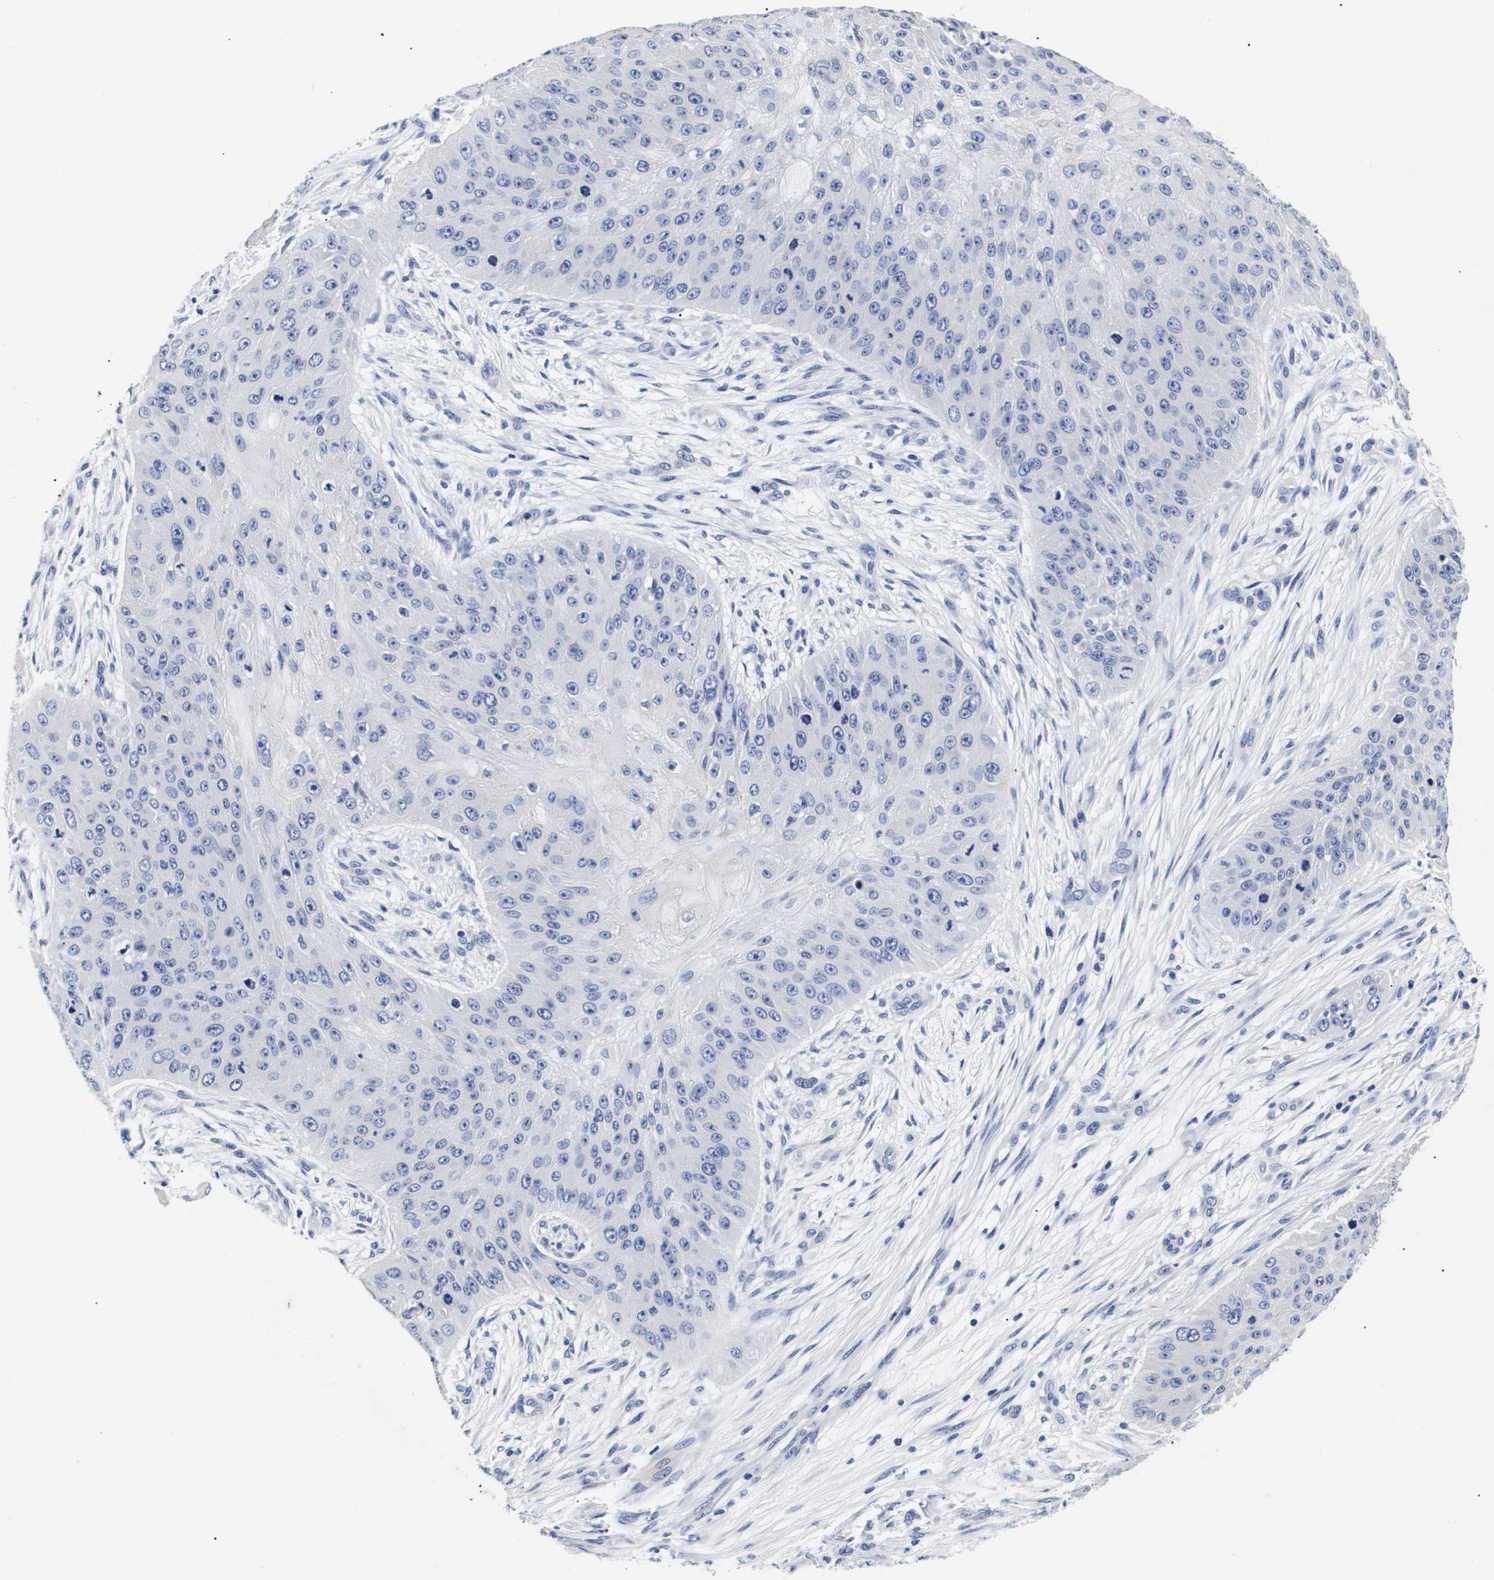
{"staining": {"intensity": "negative", "quantity": "none", "location": "none"}, "tissue": "skin cancer", "cell_type": "Tumor cells", "image_type": "cancer", "snomed": [{"axis": "morphology", "description": "Squamous cell carcinoma, NOS"}, {"axis": "topography", "description": "Skin"}], "caption": "This is an immunohistochemistry (IHC) micrograph of human skin cancer (squamous cell carcinoma). There is no expression in tumor cells.", "gene": "ATP6V0A4", "patient": {"sex": "female", "age": 80}}